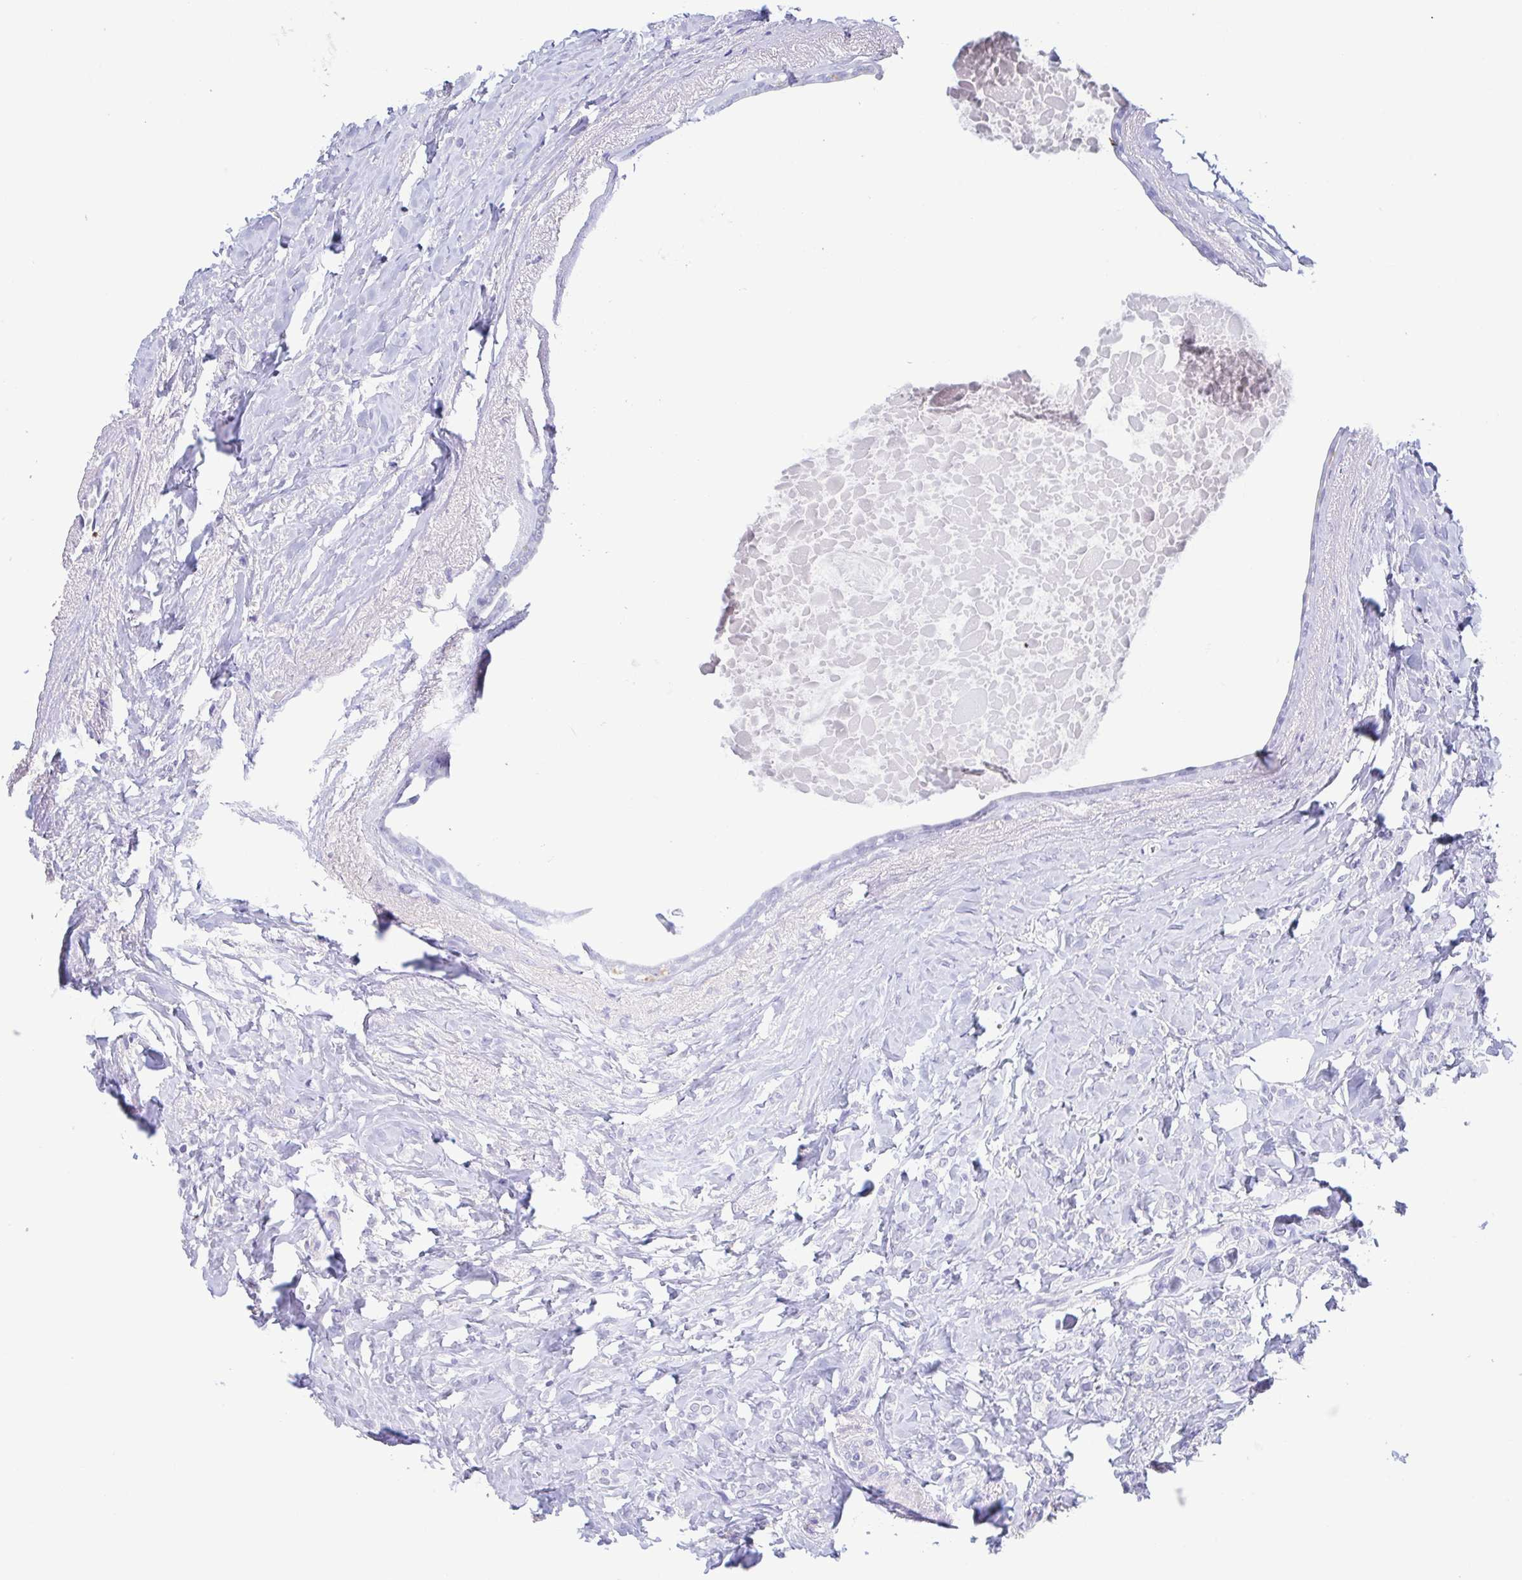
{"staining": {"intensity": "negative", "quantity": "none", "location": "none"}, "tissue": "breast cancer", "cell_type": "Tumor cells", "image_type": "cancer", "snomed": [{"axis": "morphology", "description": "Normal tissue, NOS"}, {"axis": "morphology", "description": "Duct carcinoma"}, {"axis": "topography", "description": "Breast"}], "caption": "IHC of breast cancer exhibits no positivity in tumor cells.", "gene": "PERM1", "patient": {"sex": "female", "age": 77}}